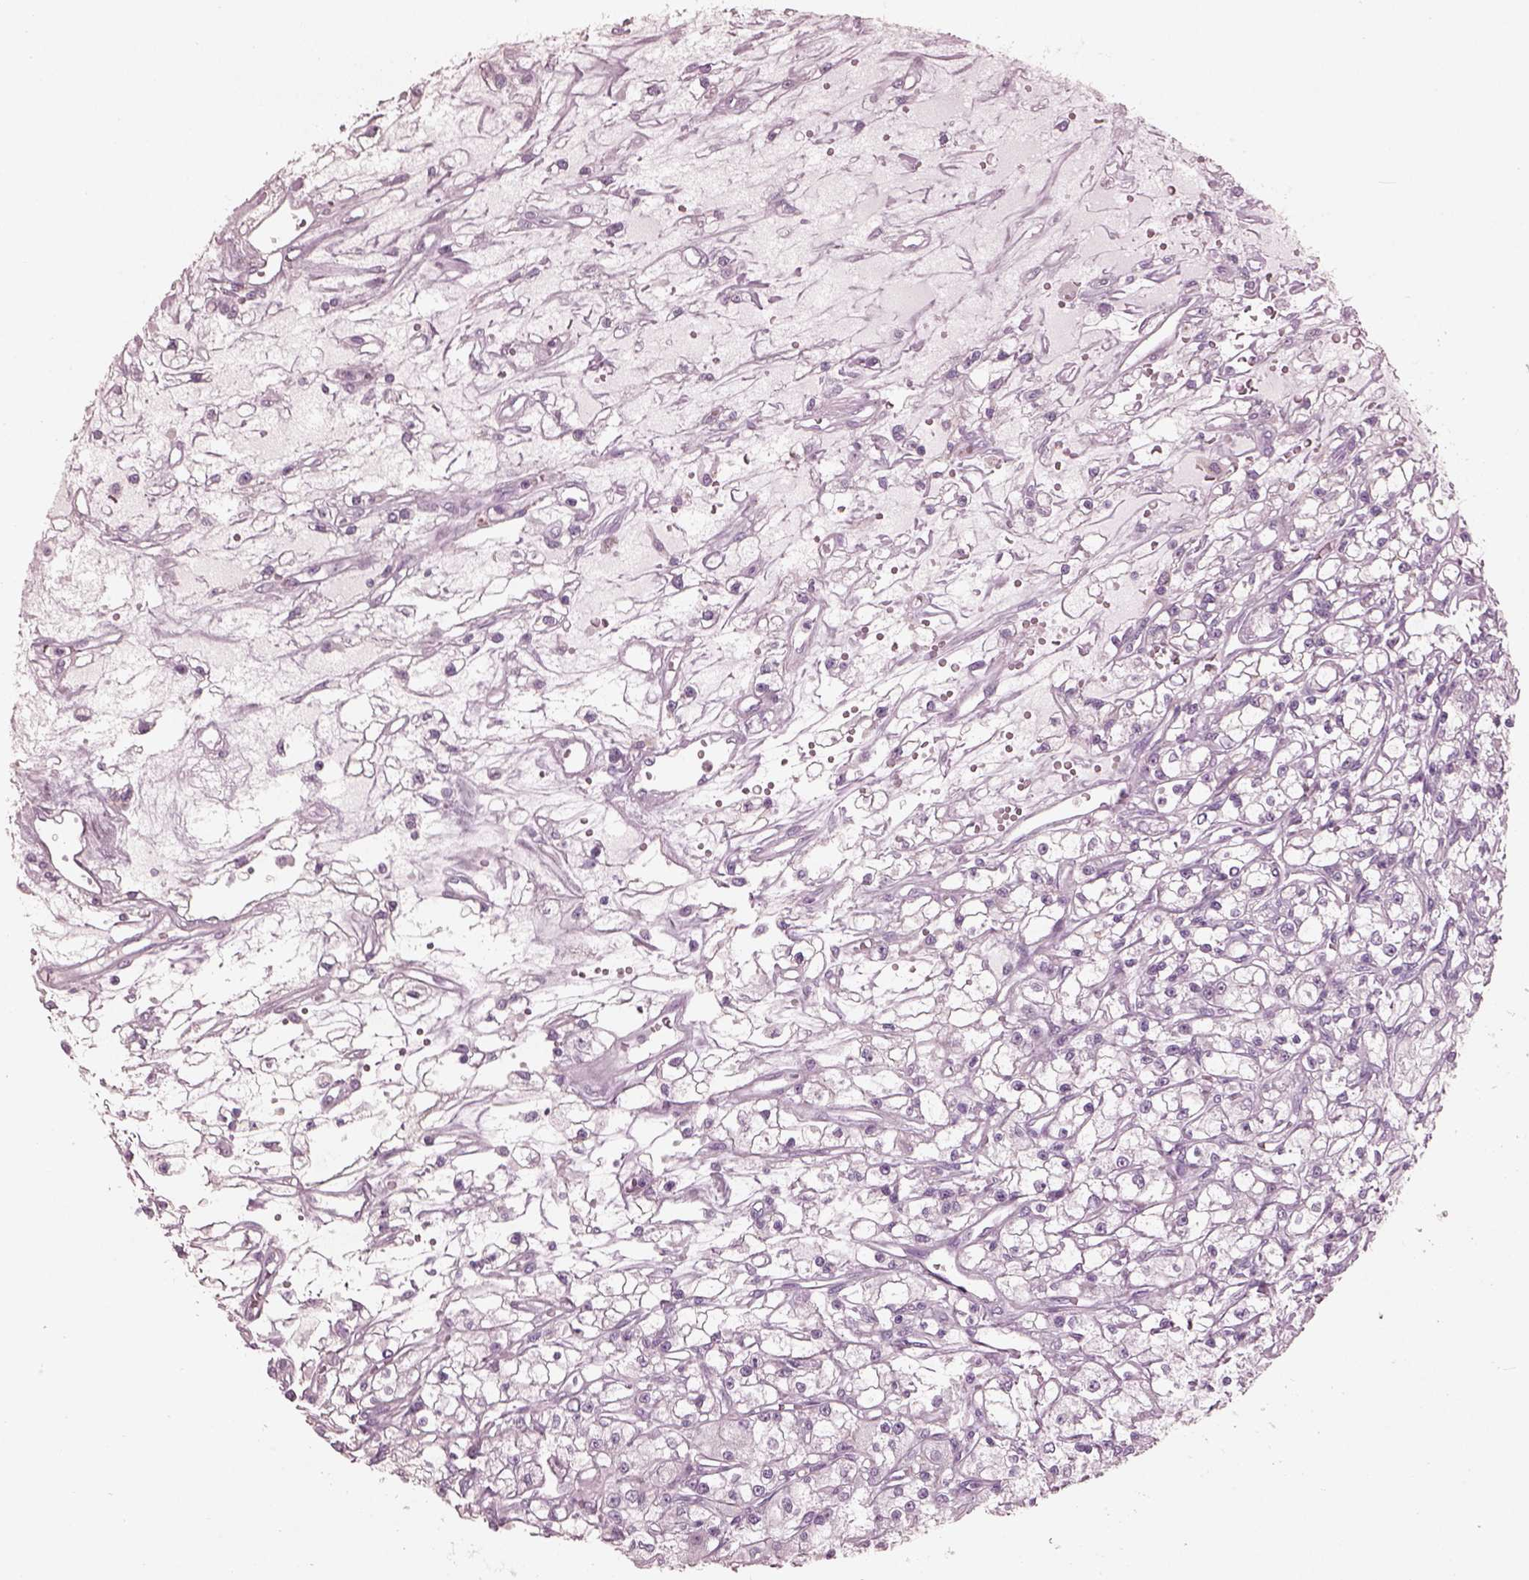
{"staining": {"intensity": "negative", "quantity": "none", "location": "none"}, "tissue": "renal cancer", "cell_type": "Tumor cells", "image_type": "cancer", "snomed": [{"axis": "morphology", "description": "Adenocarcinoma, NOS"}, {"axis": "topography", "description": "Kidney"}], "caption": "Immunohistochemistry (IHC) of human adenocarcinoma (renal) reveals no expression in tumor cells. Brightfield microscopy of immunohistochemistry (IHC) stained with DAB (brown) and hematoxylin (blue), captured at high magnification.", "gene": "FABP9", "patient": {"sex": "female", "age": 59}}